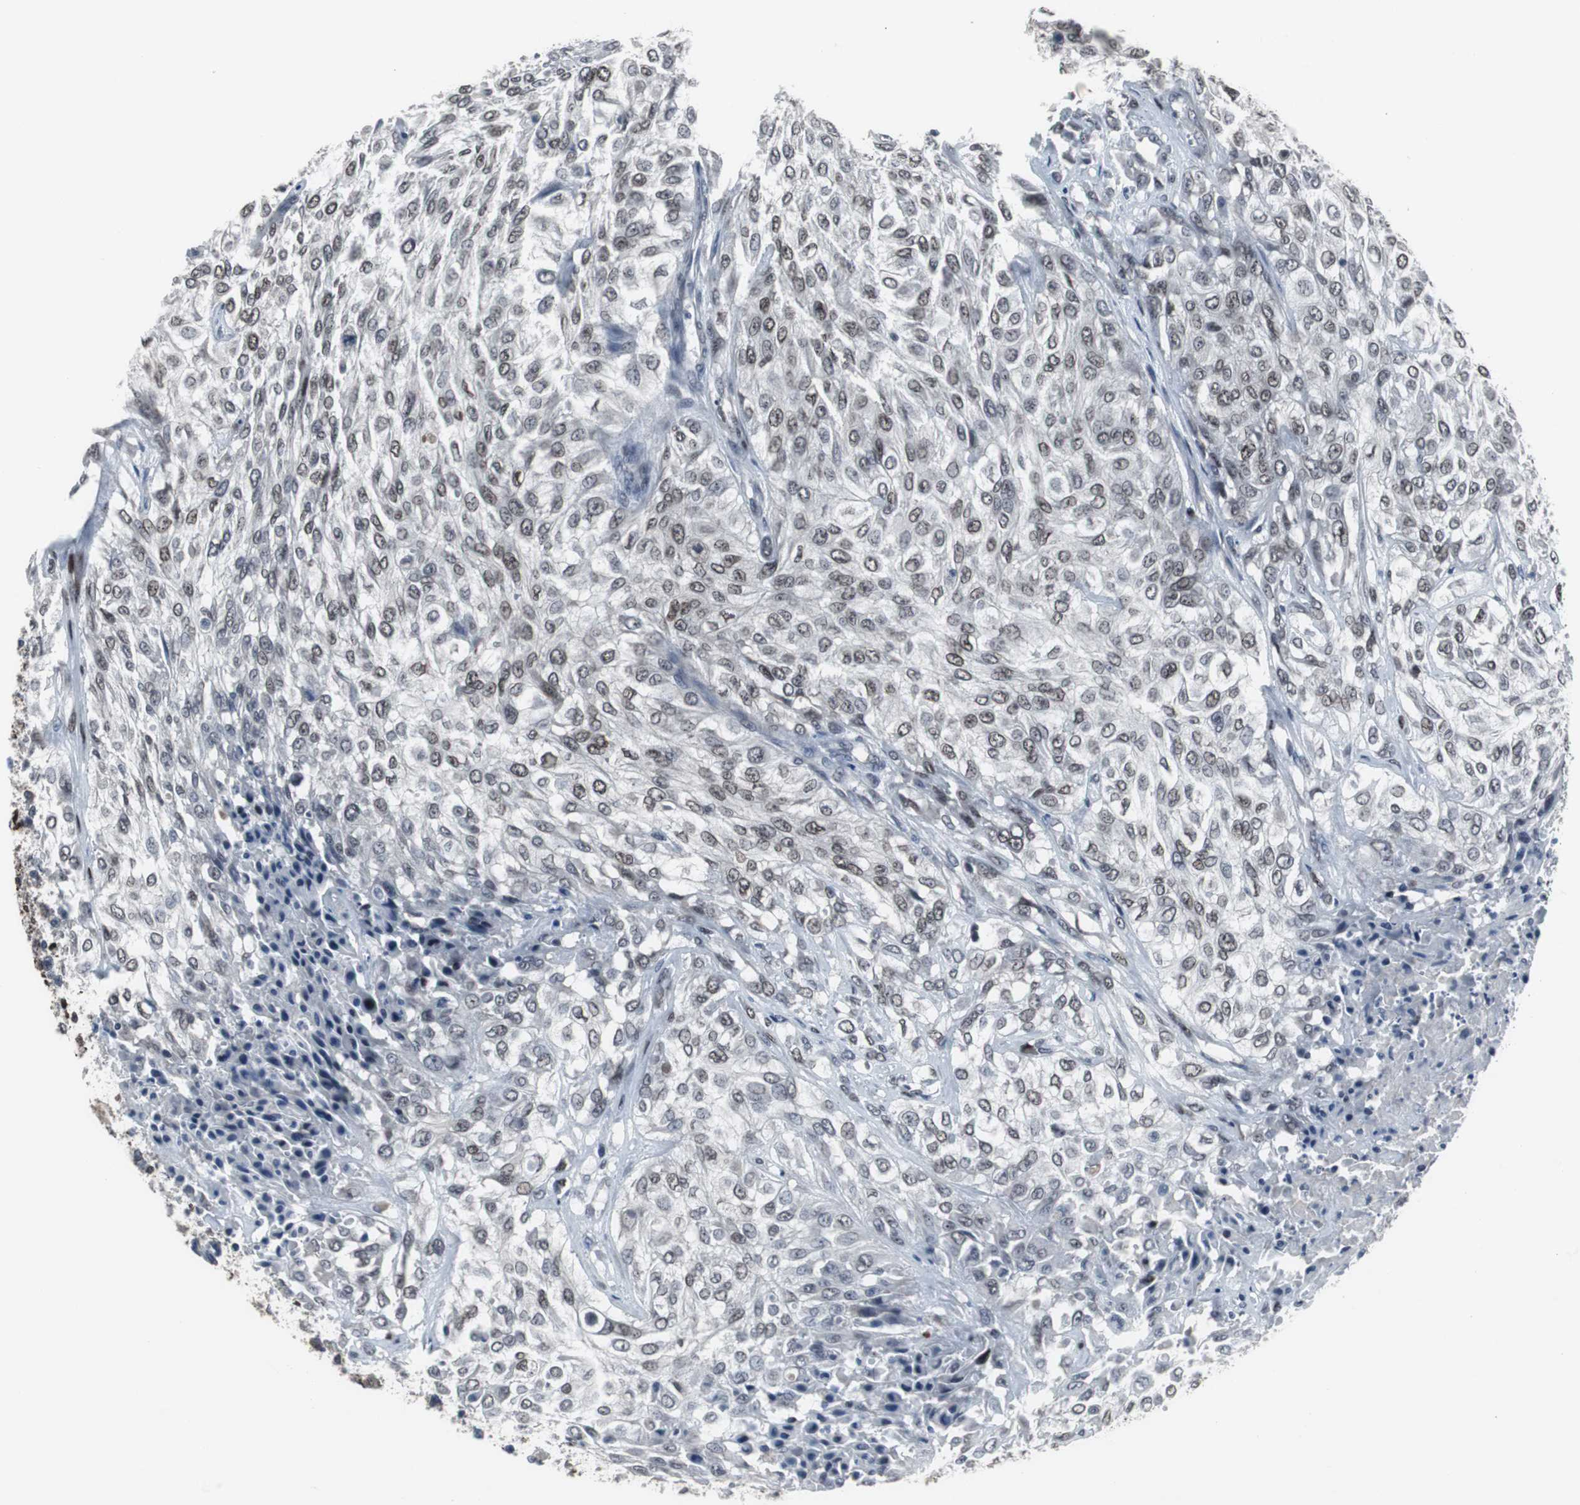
{"staining": {"intensity": "moderate", "quantity": ">75%", "location": "nuclear"}, "tissue": "urothelial cancer", "cell_type": "Tumor cells", "image_type": "cancer", "snomed": [{"axis": "morphology", "description": "Urothelial carcinoma, High grade"}, {"axis": "topography", "description": "Urinary bladder"}], "caption": "The immunohistochemical stain highlights moderate nuclear expression in tumor cells of urothelial carcinoma (high-grade) tissue. The staining was performed using DAB, with brown indicating positive protein expression. Nuclei are stained blue with hematoxylin.", "gene": "FOXP4", "patient": {"sex": "male", "age": 57}}